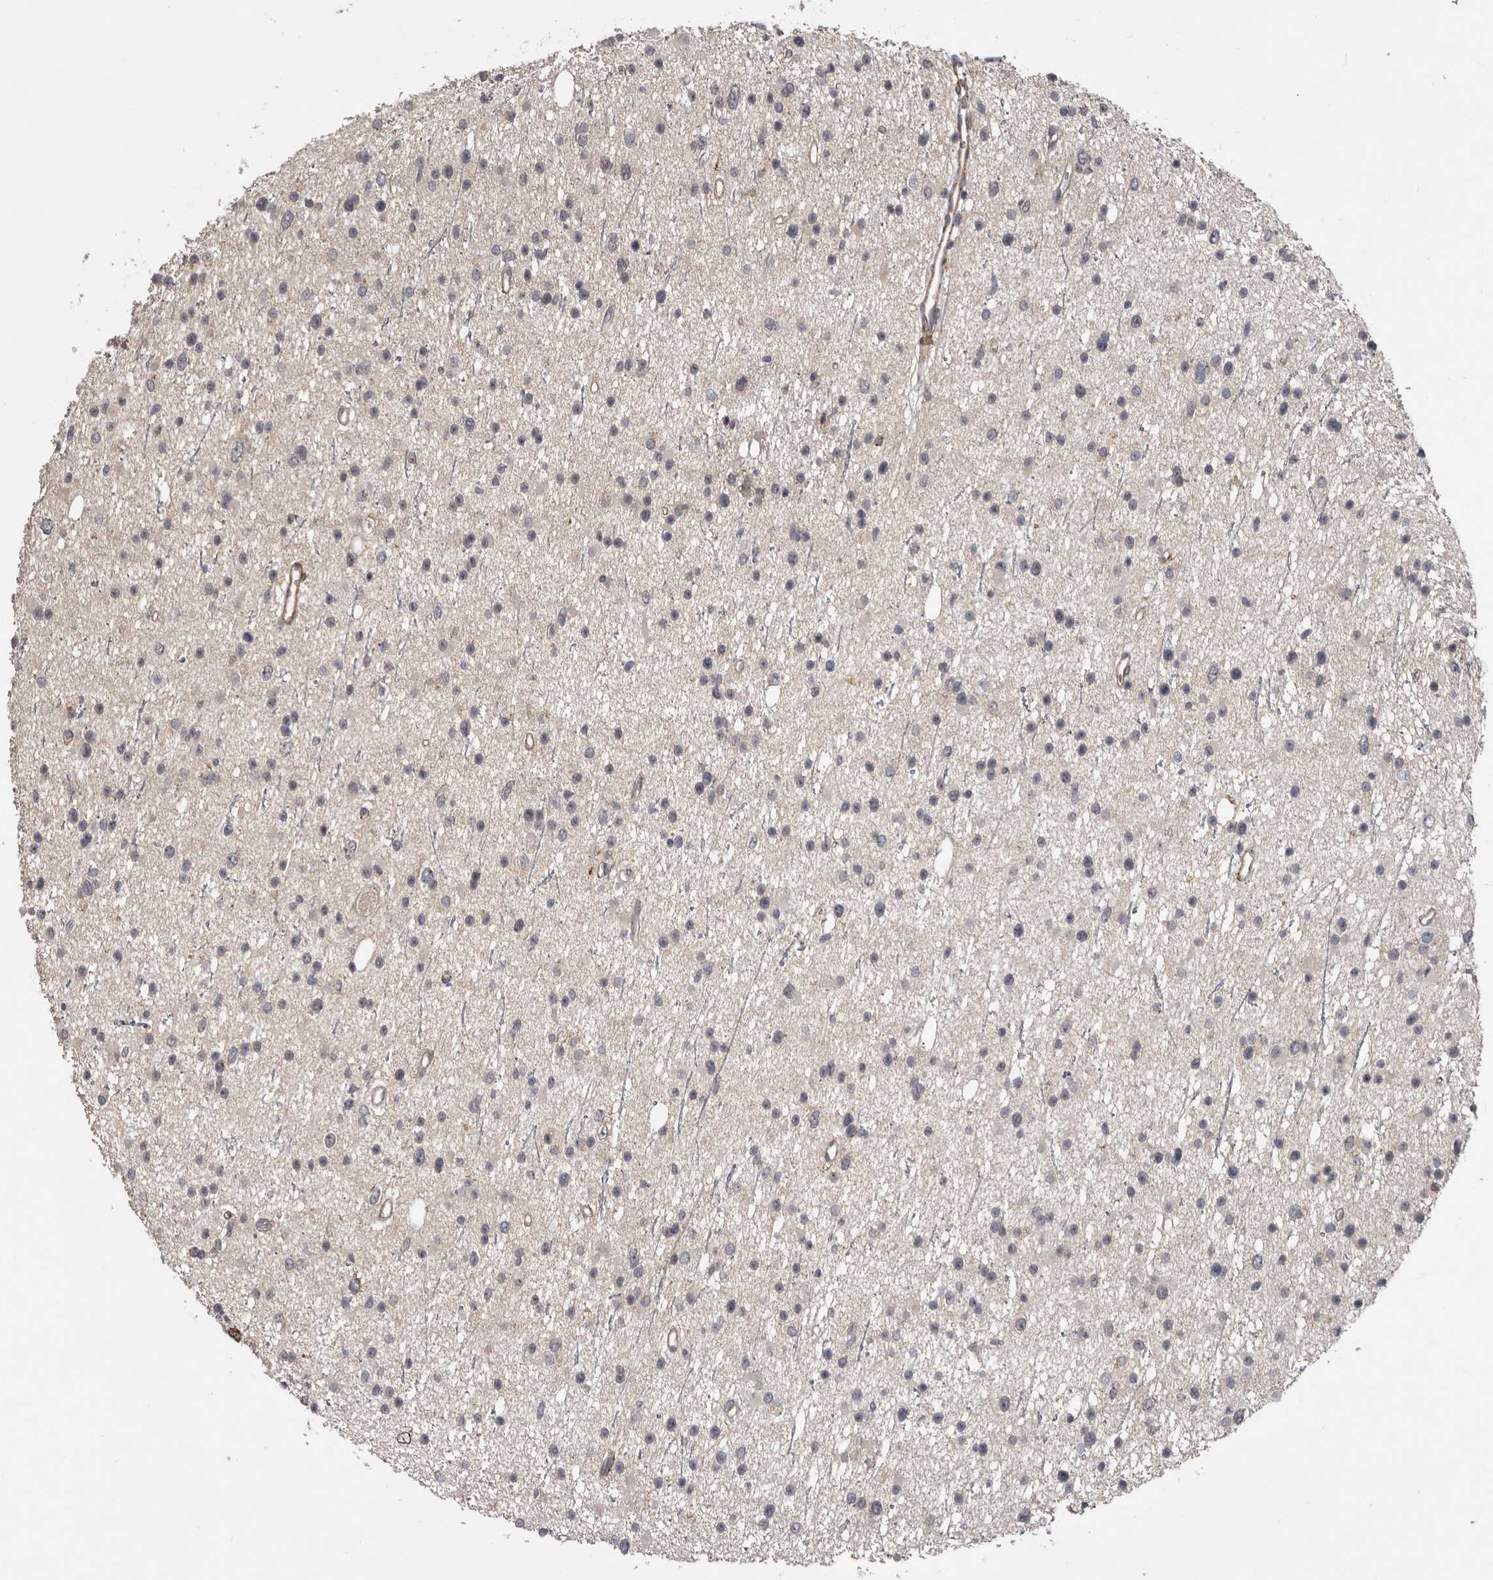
{"staining": {"intensity": "negative", "quantity": "none", "location": "none"}, "tissue": "glioma", "cell_type": "Tumor cells", "image_type": "cancer", "snomed": [{"axis": "morphology", "description": "Glioma, malignant, Low grade"}, {"axis": "topography", "description": "Cerebral cortex"}], "caption": "Immunohistochemistry (IHC) micrograph of neoplastic tissue: human low-grade glioma (malignant) stained with DAB shows no significant protein positivity in tumor cells.", "gene": "CDCA8", "patient": {"sex": "female", "age": 39}}